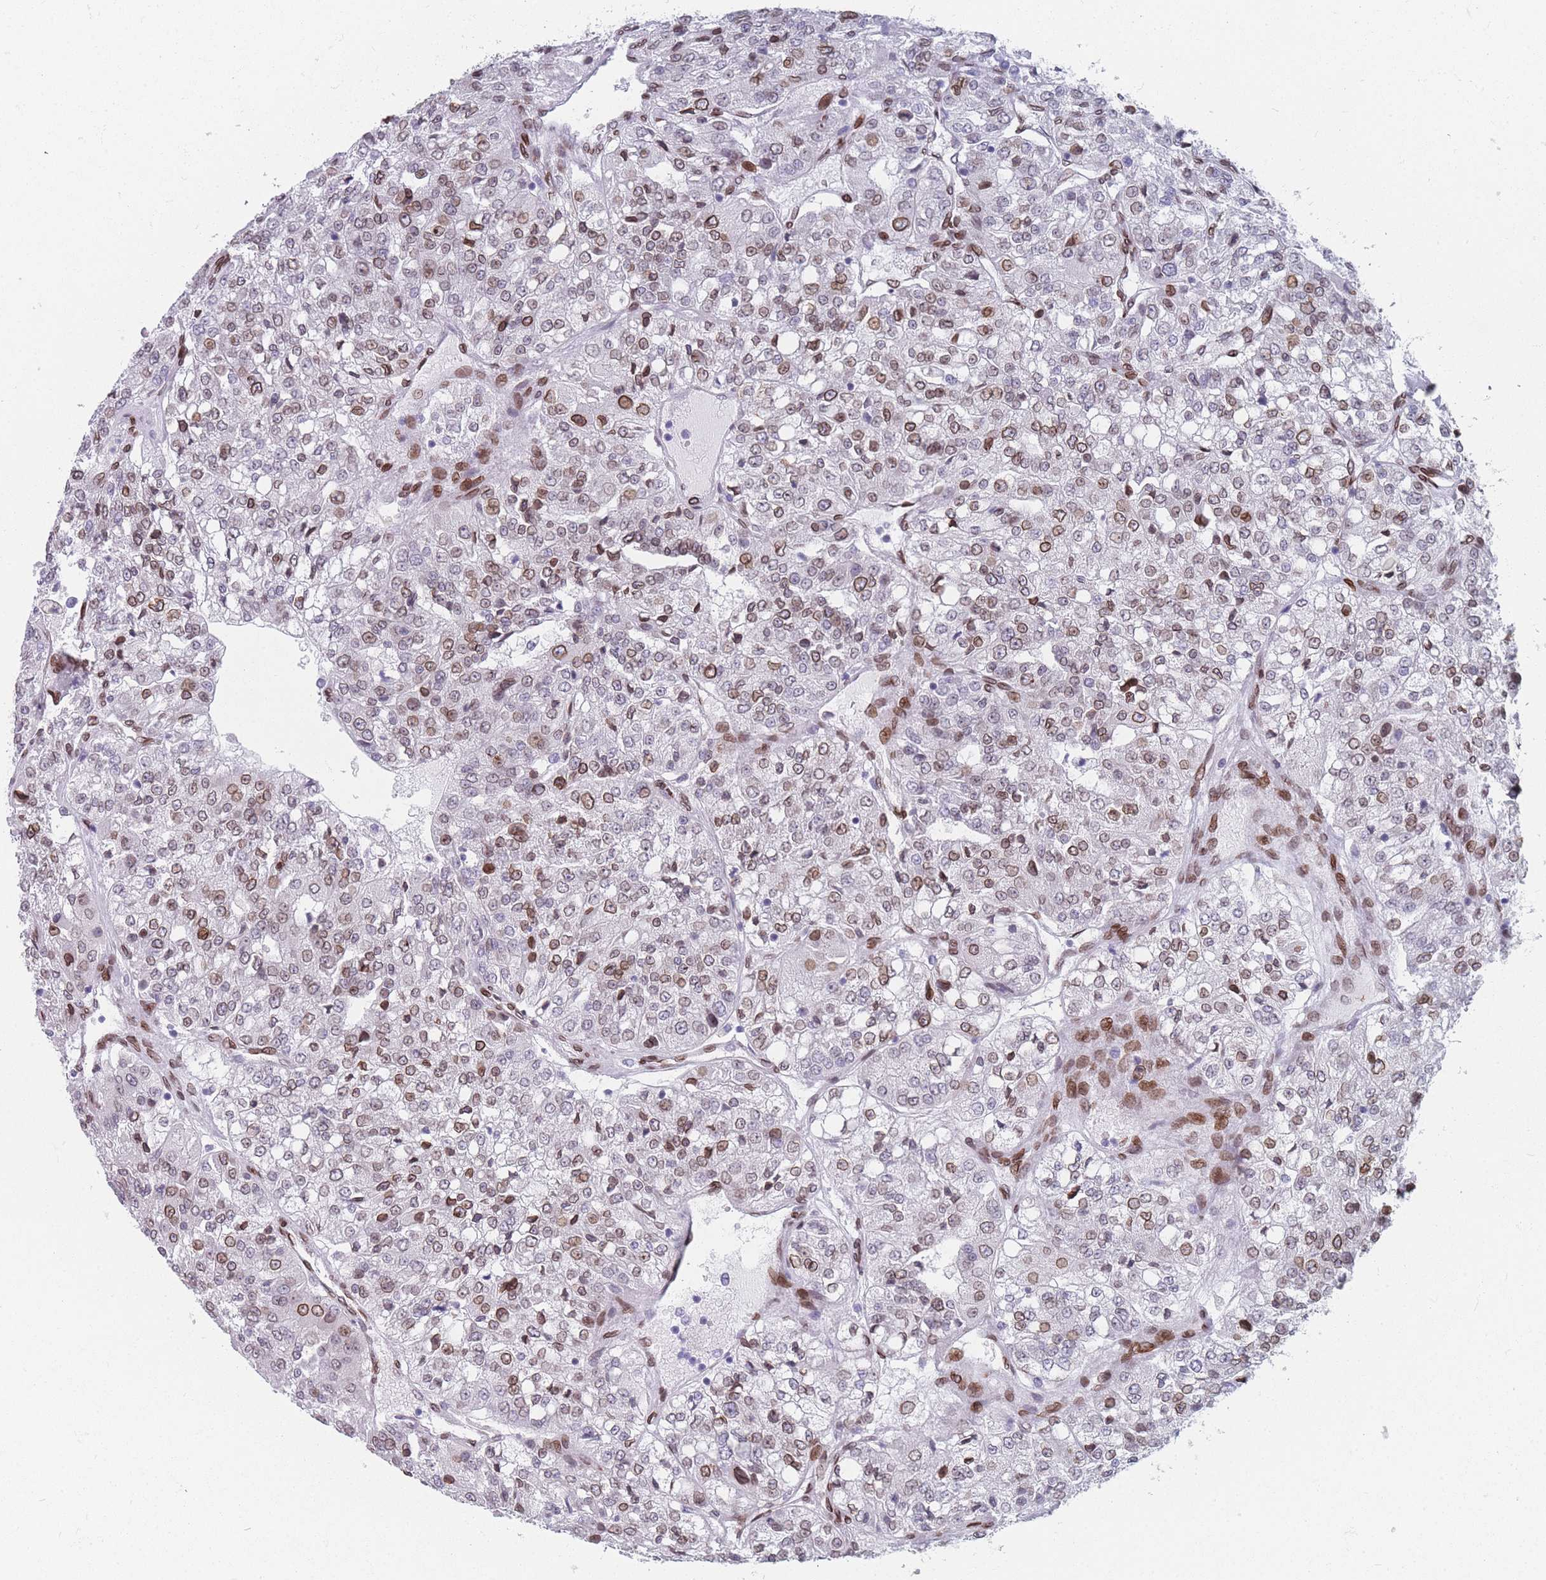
{"staining": {"intensity": "moderate", "quantity": "25%-75%", "location": "cytoplasmic/membranous,nuclear"}, "tissue": "renal cancer", "cell_type": "Tumor cells", "image_type": "cancer", "snomed": [{"axis": "morphology", "description": "Adenocarcinoma, NOS"}, {"axis": "topography", "description": "Kidney"}], "caption": "The micrograph reveals staining of renal adenocarcinoma, revealing moderate cytoplasmic/membranous and nuclear protein expression (brown color) within tumor cells.", "gene": "ZBTB1", "patient": {"sex": "female", "age": 63}}